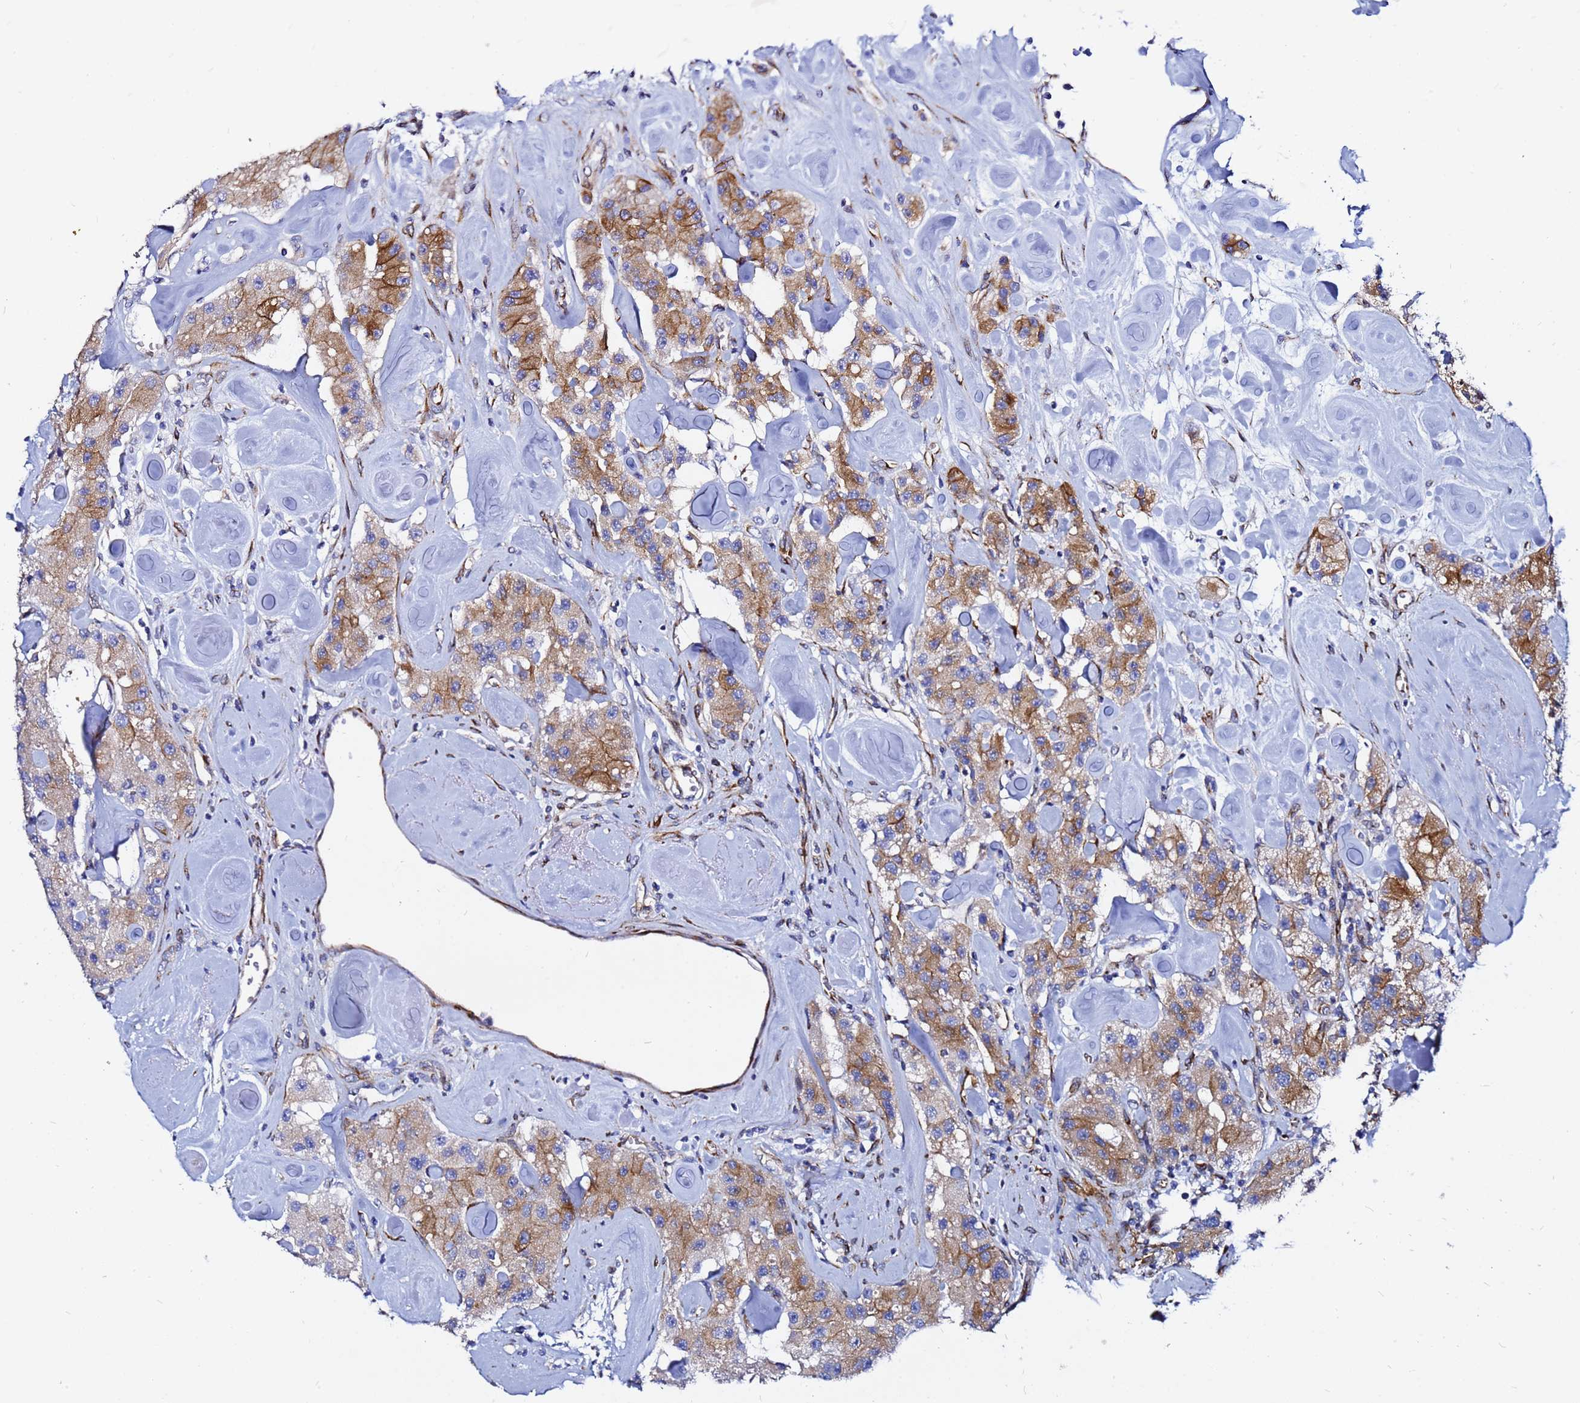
{"staining": {"intensity": "moderate", "quantity": "25%-75%", "location": "cytoplasmic/membranous"}, "tissue": "carcinoid", "cell_type": "Tumor cells", "image_type": "cancer", "snomed": [{"axis": "morphology", "description": "Carcinoid, malignant, NOS"}, {"axis": "topography", "description": "Pancreas"}], "caption": "Brown immunohistochemical staining in carcinoid demonstrates moderate cytoplasmic/membranous positivity in about 25%-75% of tumor cells. The protein is shown in brown color, while the nuclei are stained blue.", "gene": "TUBA8", "patient": {"sex": "male", "age": 41}}